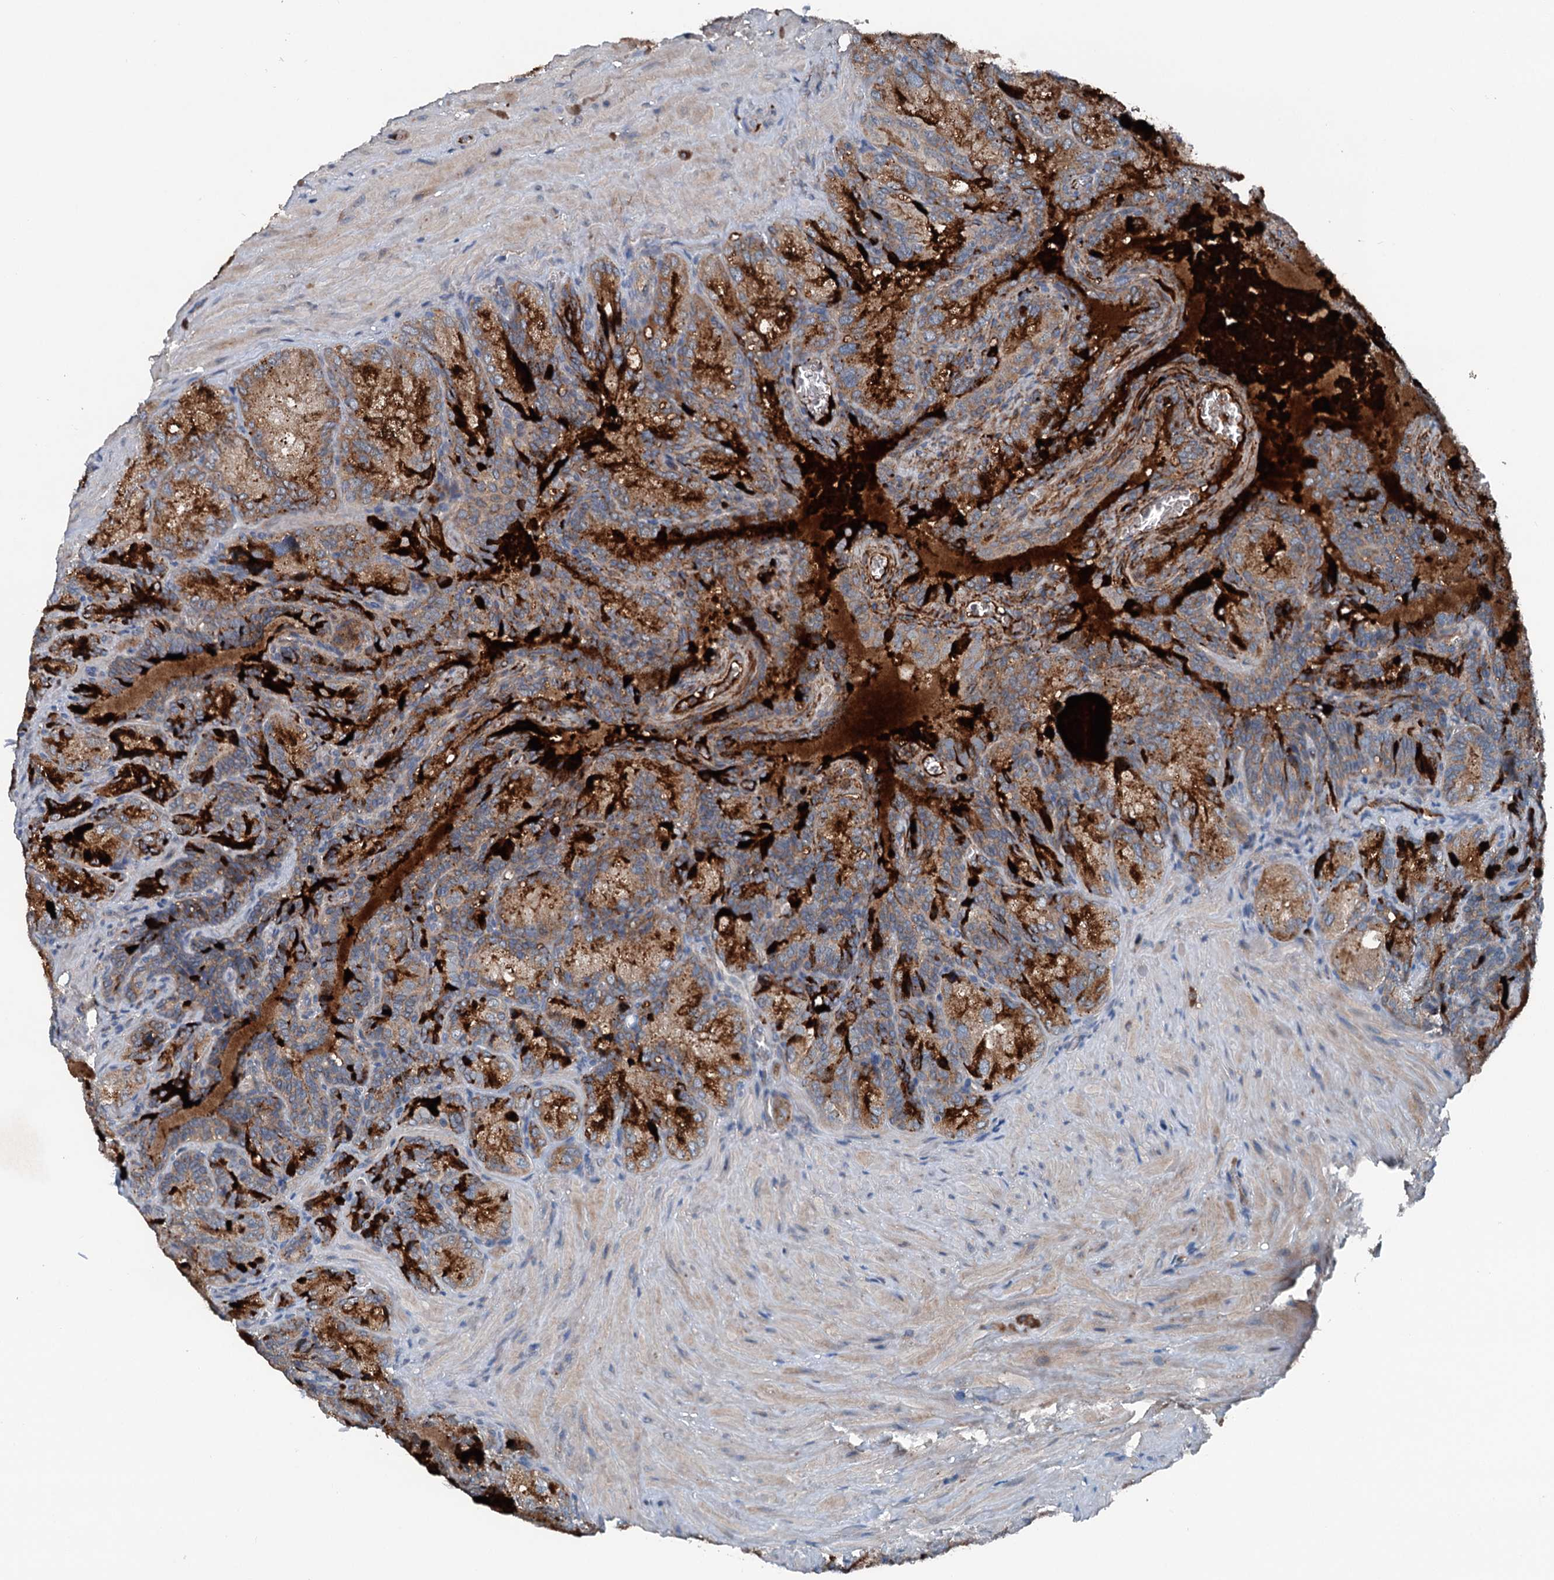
{"staining": {"intensity": "moderate", "quantity": ">75%", "location": "cytoplasmic/membranous"}, "tissue": "seminal vesicle", "cell_type": "Glandular cells", "image_type": "normal", "snomed": [{"axis": "morphology", "description": "Normal tissue, NOS"}, {"axis": "topography", "description": "Seminal veicle"}], "caption": "IHC of normal human seminal vesicle demonstrates medium levels of moderate cytoplasmic/membranous positivity in about >75% of glandular cells.", "gene": "PDSS1", "patient": {"sex": "male", "age": 62}}